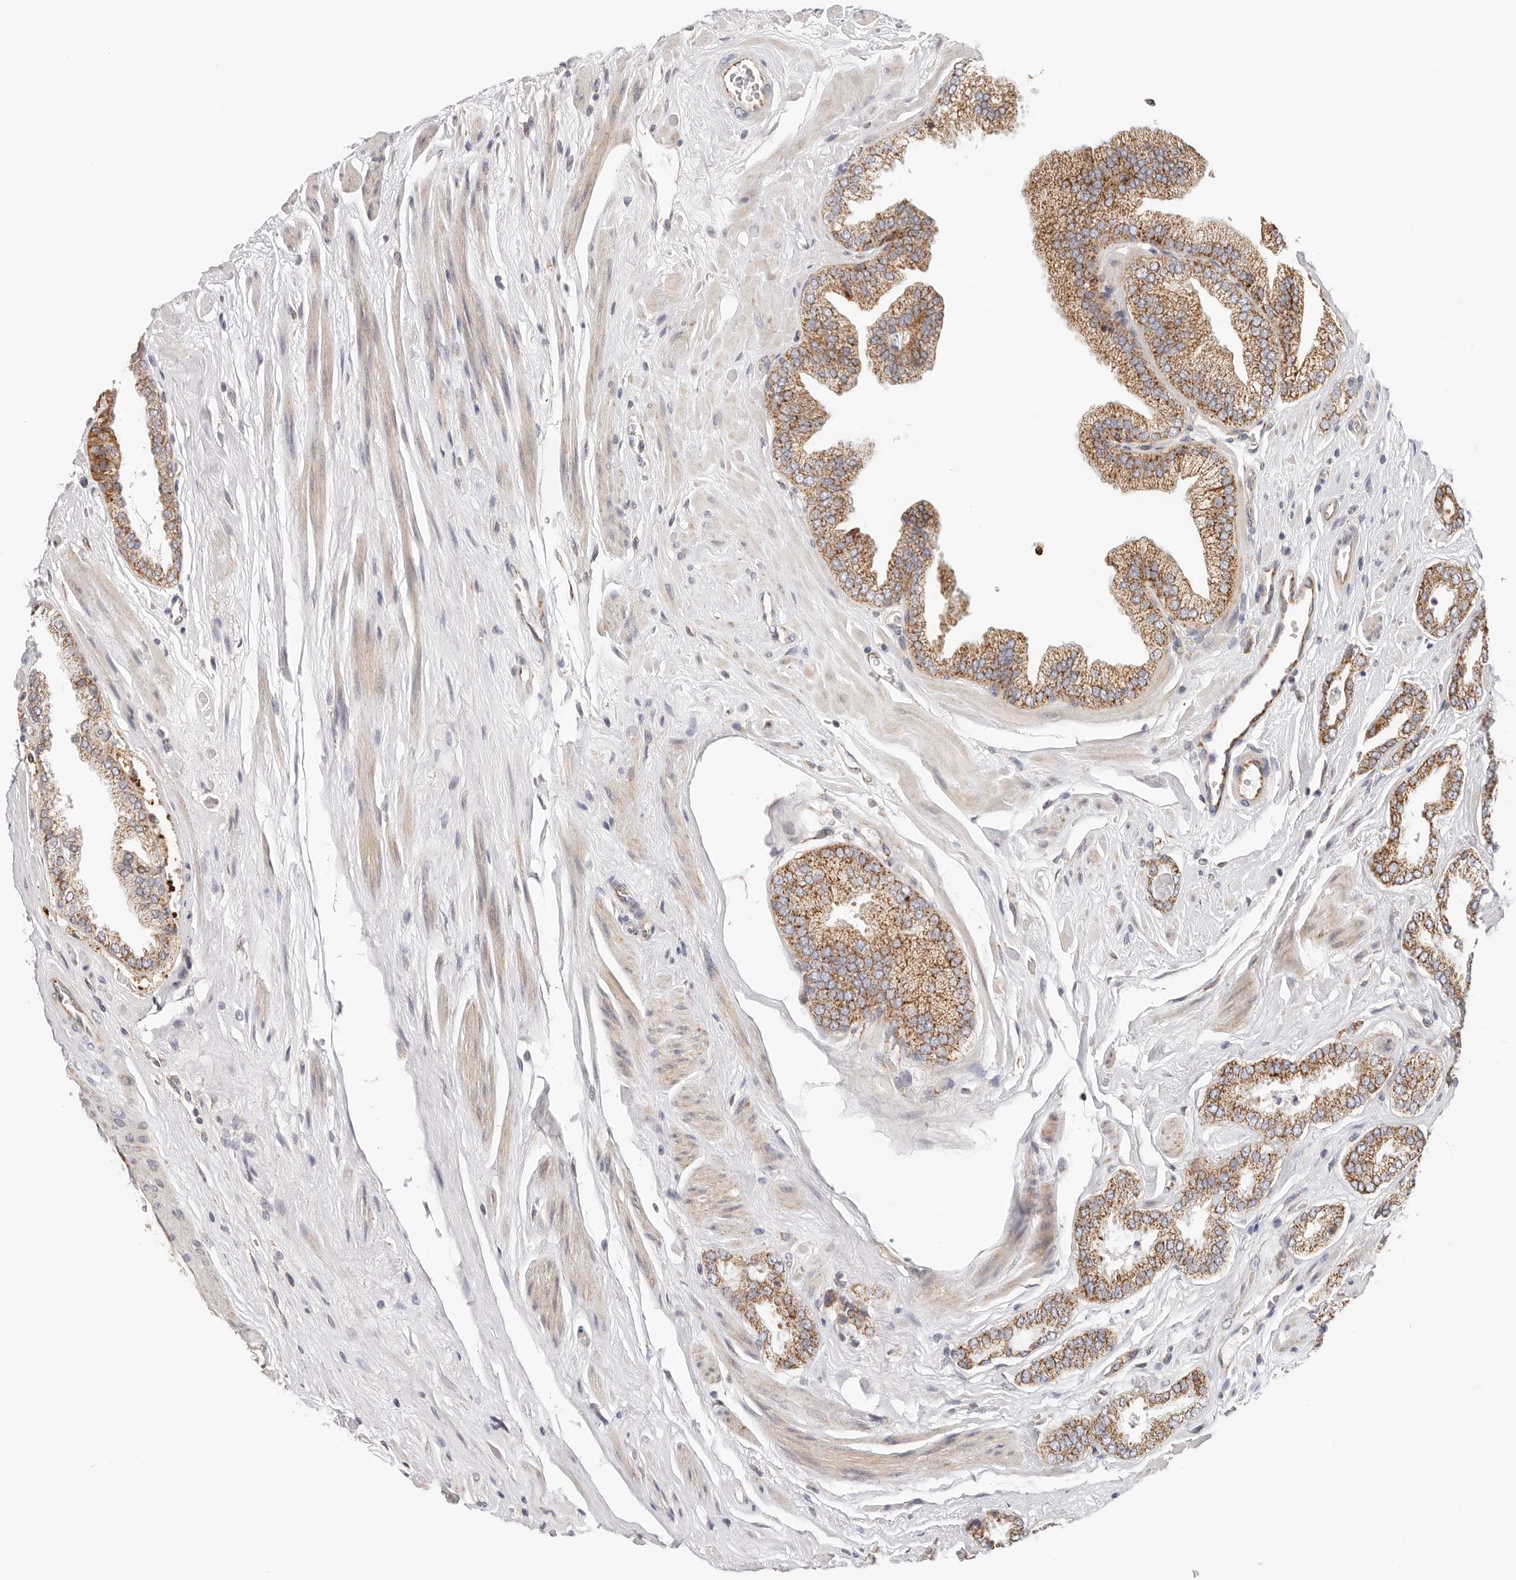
{"staining": {"intensity": "strong", "quantity": "25%-75%", "location": "cytoplasmic/membranous"}, "tissue": "prostate cancer", "cell_type": "Tumor cells", "image_type": "cancer", "snomed": [{"axis": "morphology", "description": "Adenocarcinoma, Low grade"}, {"axis": "topography", "description": "Prostate"}], "caption": "Human prostate cancer stained with a protein marker exhibits strong staining in tumor cells.", "gene": "AFDN", "patient": {"sex": "male", "age": 62}}